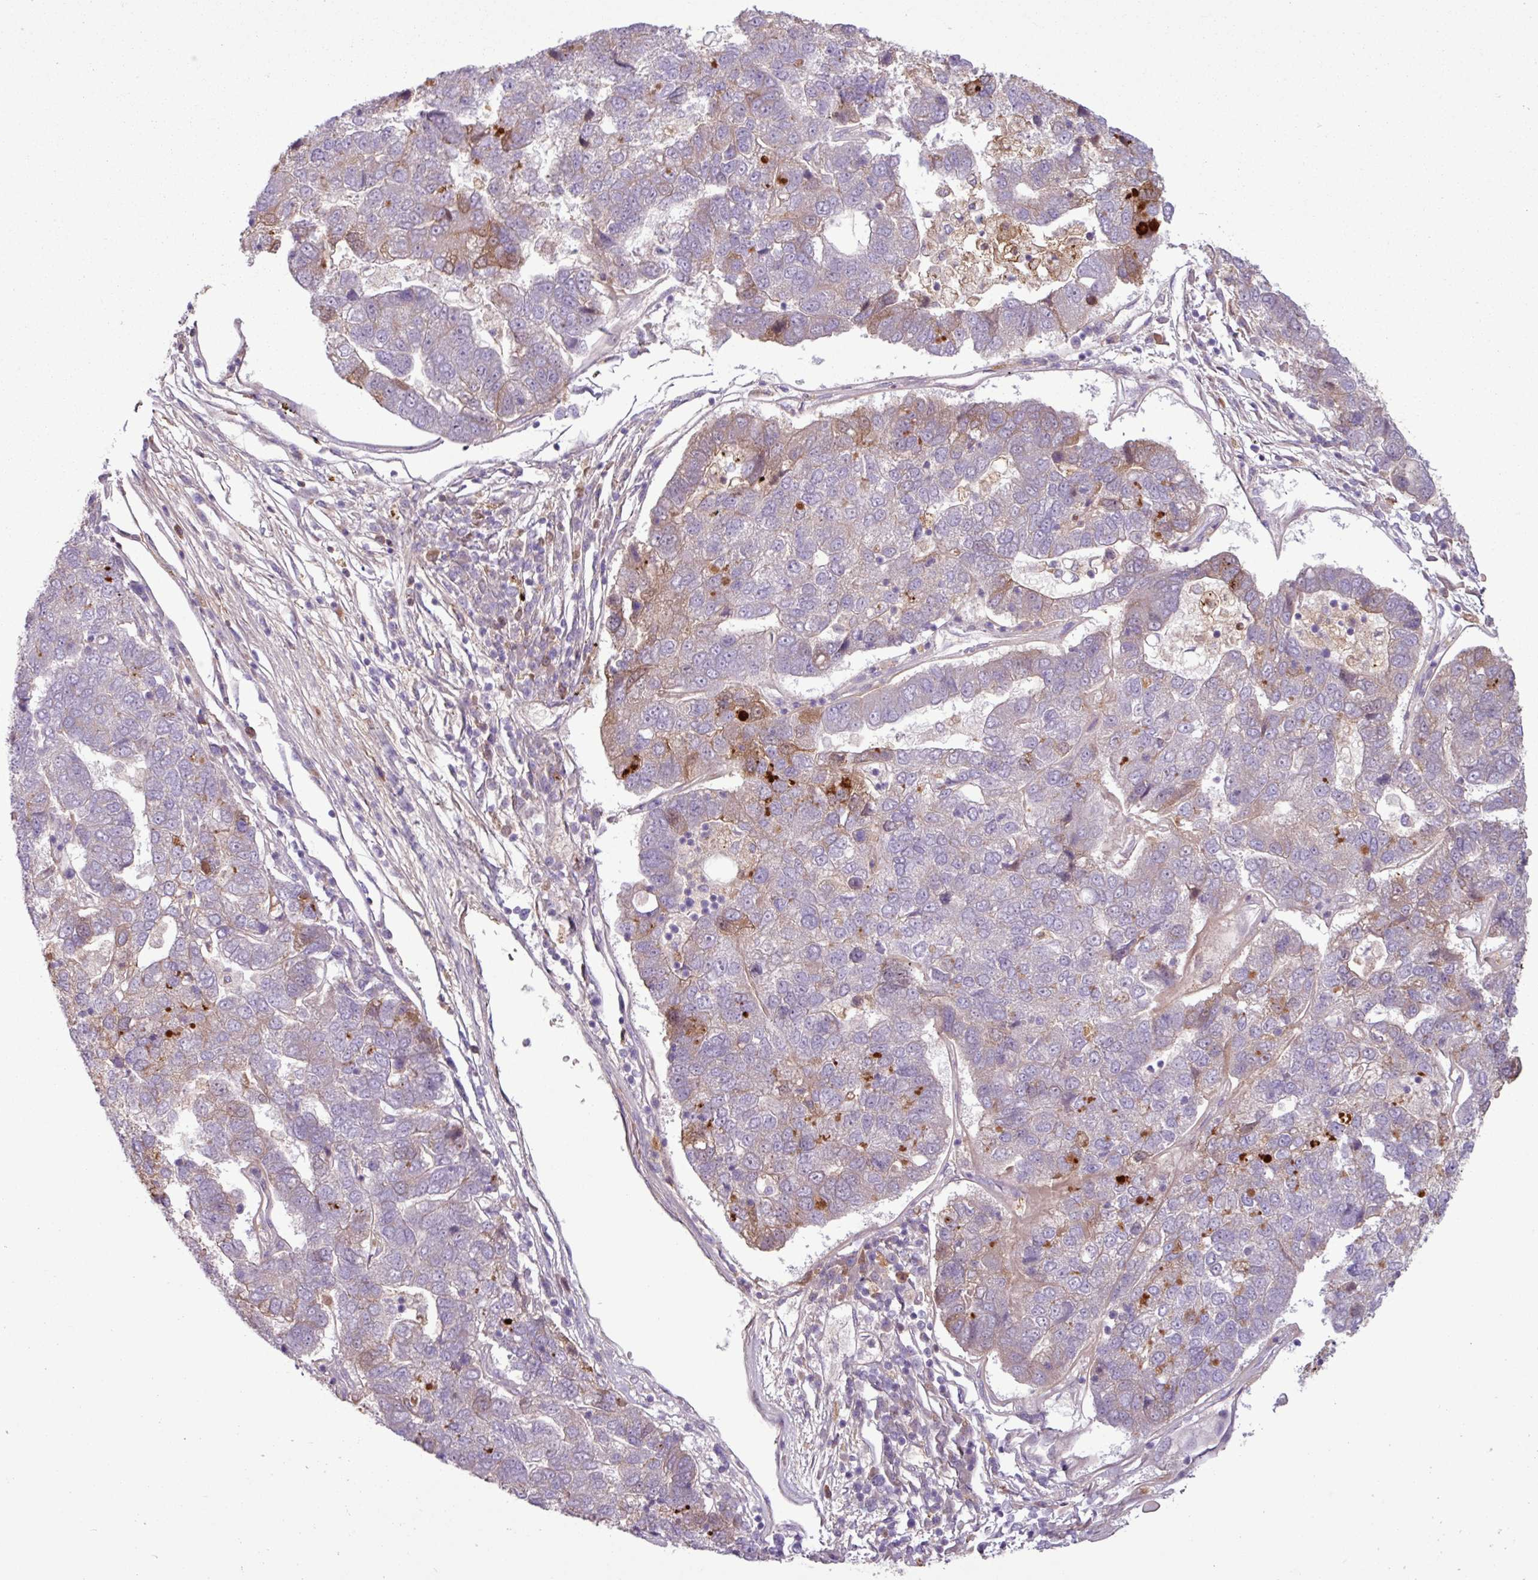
{"staining": {"intensity": "moderate", "quantity": "<25%", "location": "cytoplasmic/membranous"}, "tissue": "pancreatic cancer", "cell_type": "Tumor cells", "image_type": "cancer", "snomed": [{"axis": "morphology", "description": "Adenocarcinoma, NOS"}, {"axis": "topography", "description": "Pancreas"}], "caption": "The immunohistochemical stain highlights moderate cytoplasmic/membranous expression in tumor cells of adenocarcinoma (pancreatic) tissue.", "gene": "C4B", "patient": {"sex": "female", "age": 61}}